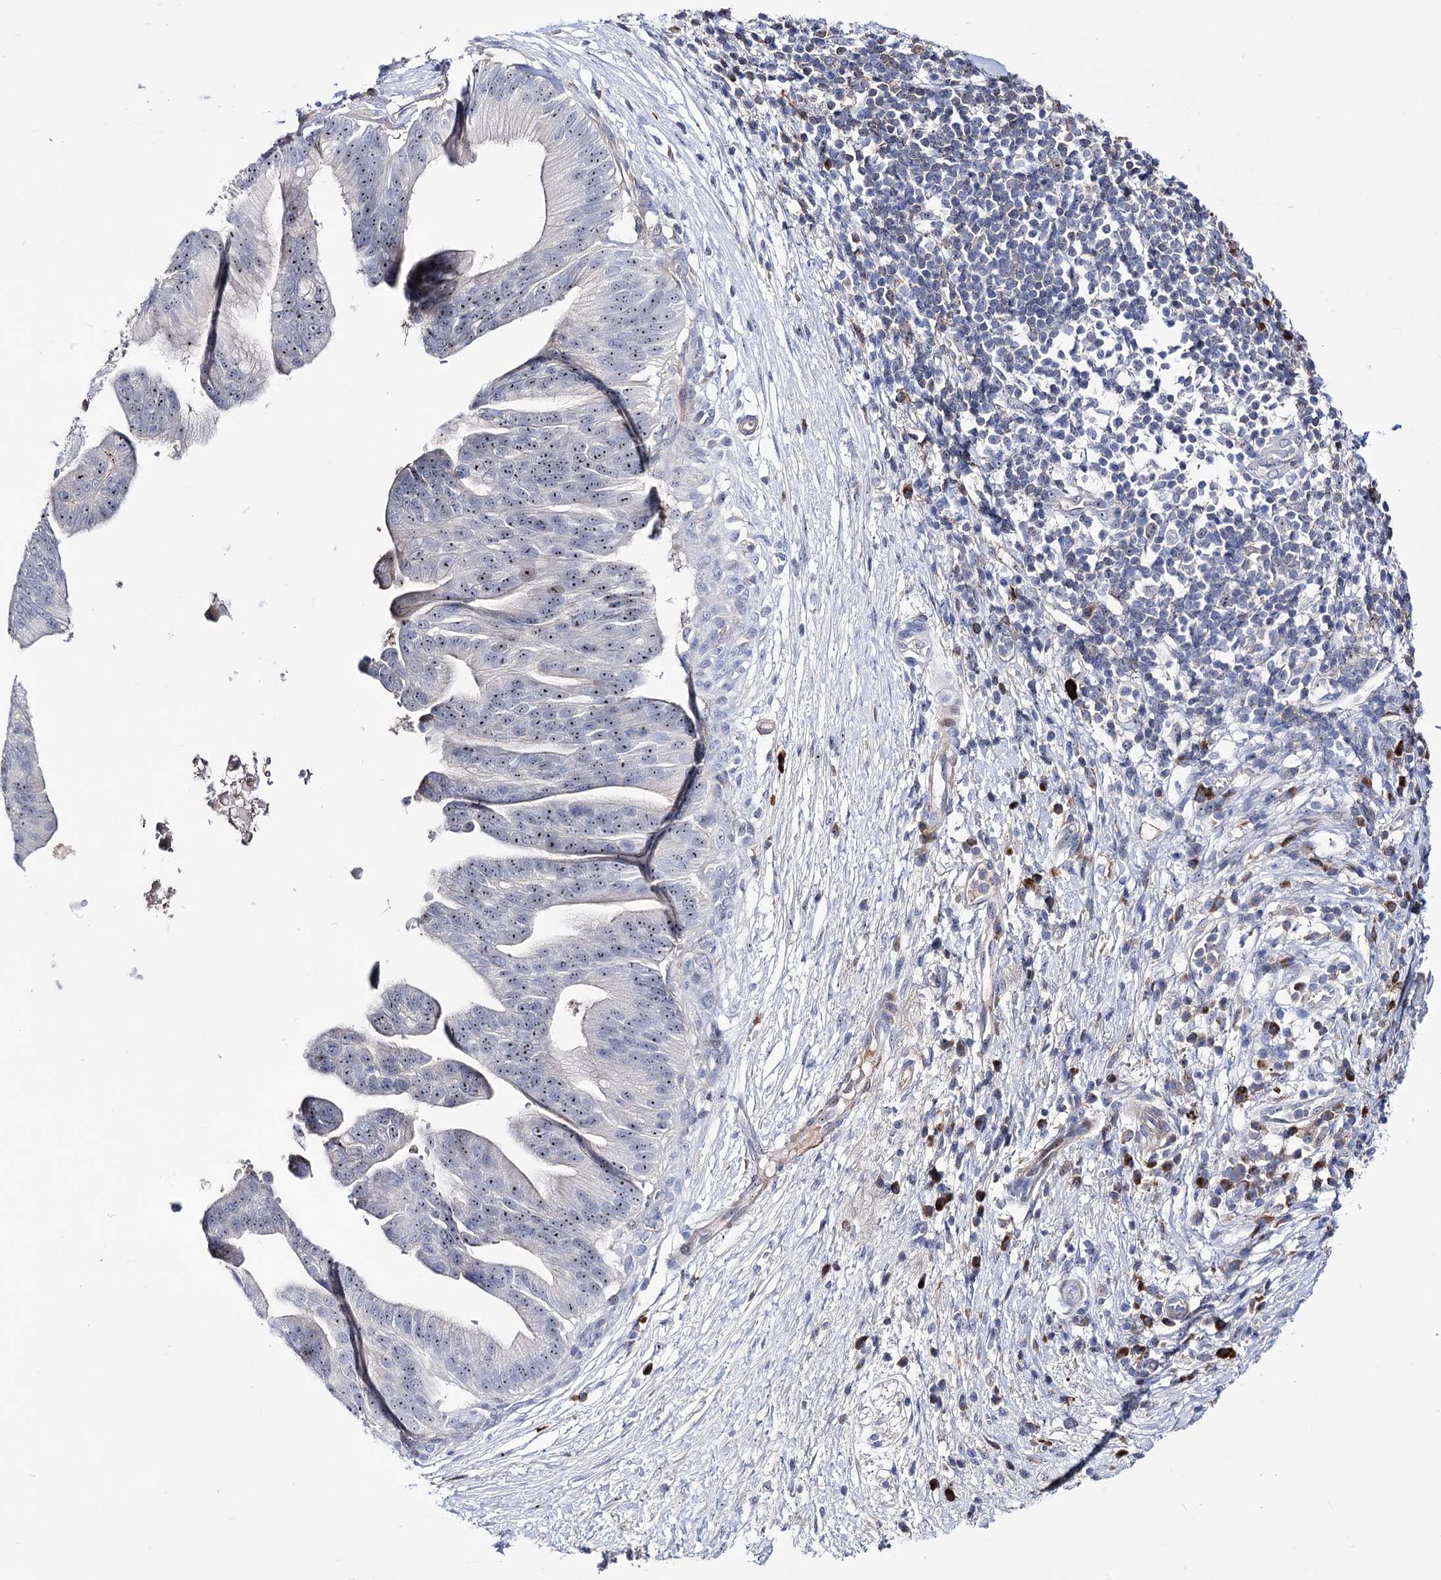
{"staining": {"intensity": "moderate", "quantity": ">75%", "location": "nuclear"}, "tissue": "pancreatic cancer", "cell_type": "Tumor cells", "image_type": "cancer", "snomed": [{"axis": "morphology", "description": "Adenocarcinoma, NOS"}, {"axis": "topography", "description": "Pancreas"}], "caption": "Adenocarcinoma (pancreatic) stained for a protein (brown) demonstrates moderate nuclear positive expression in approximately >75% of tumor cells.", "gene": "PCGF5", "patient": {"sex": "male", "age": 68}}